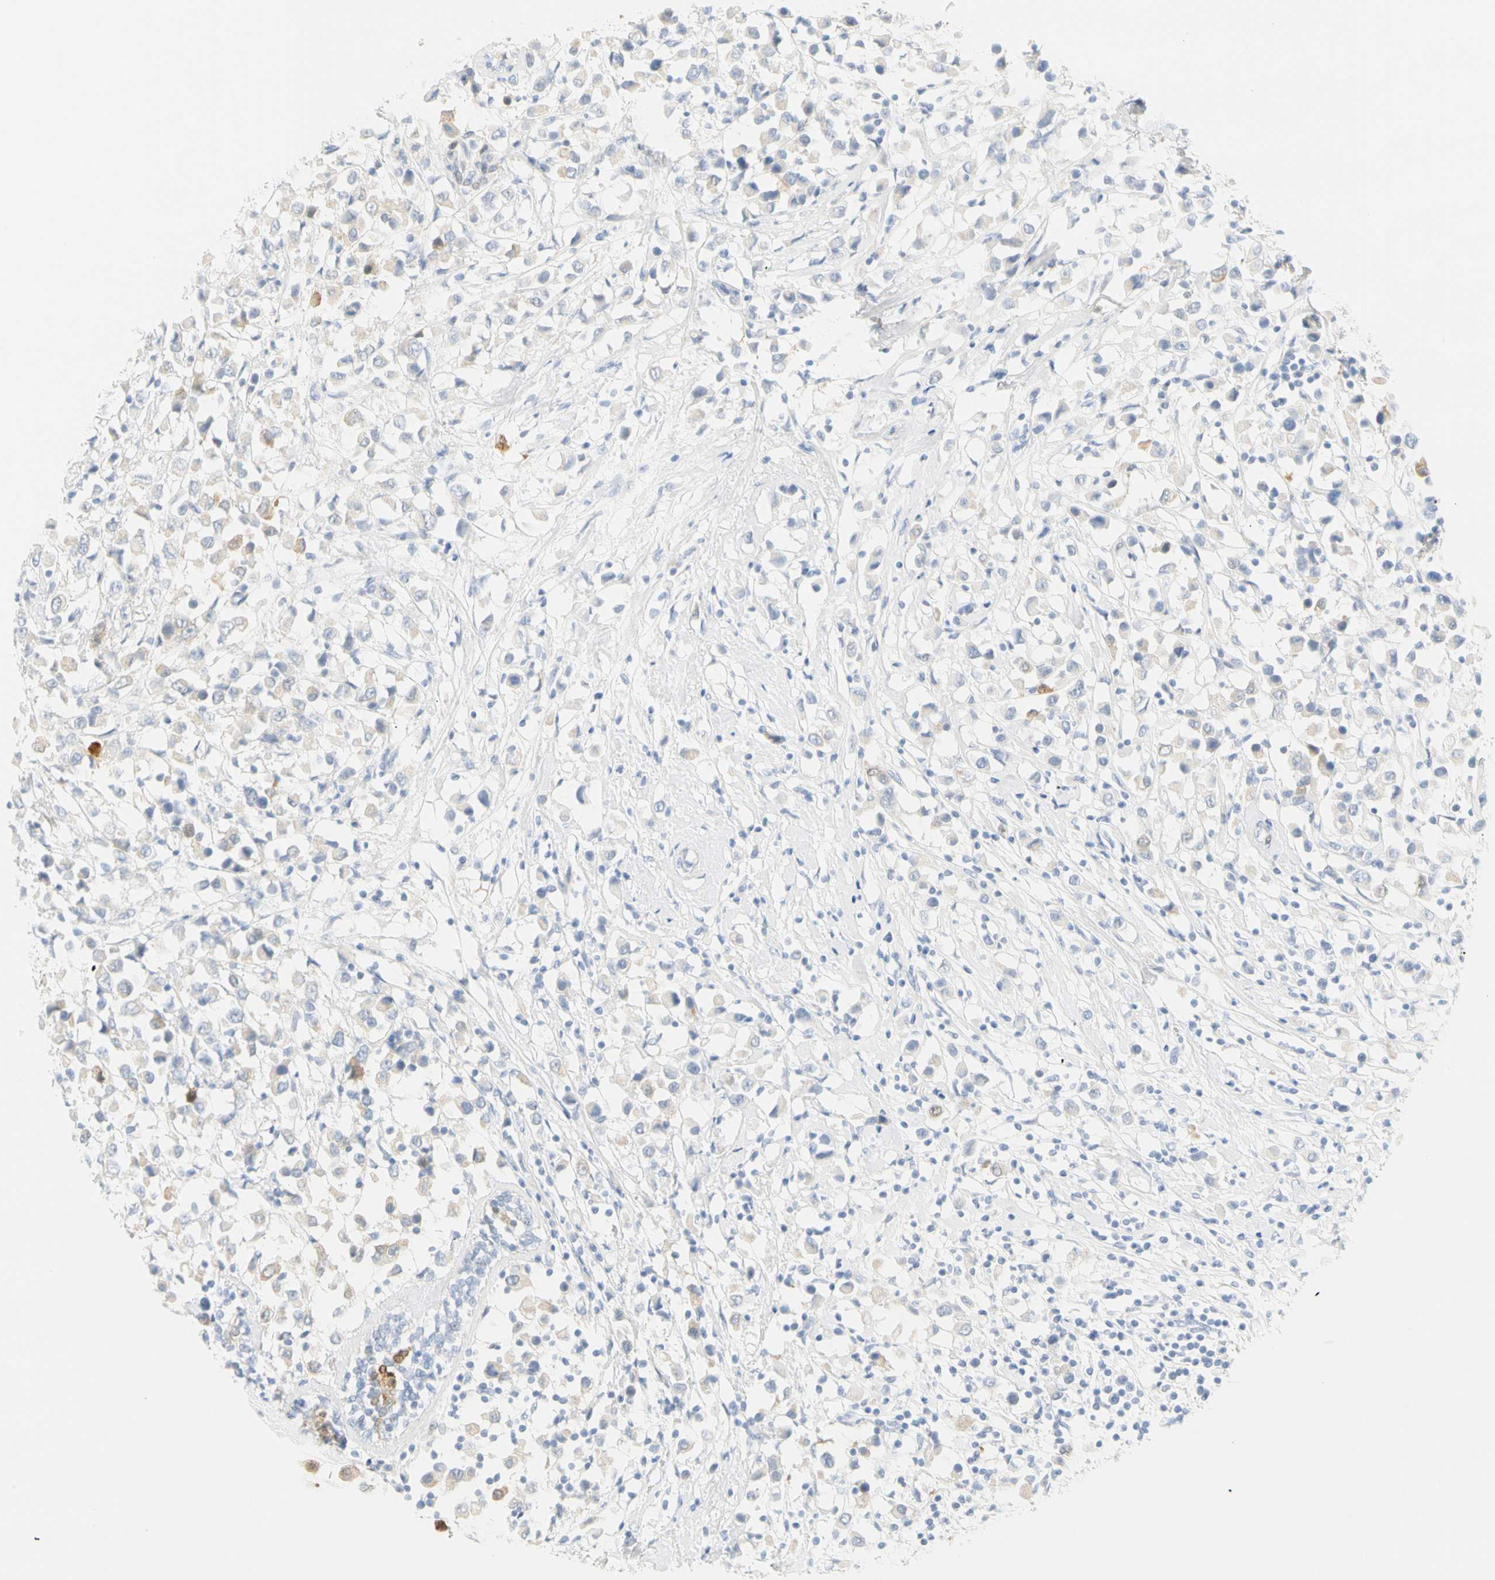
{"staining": {"intensity": "weak", "quantity": "<25%", "location": "cytoplasmic/membranous"}, "tissue": "breast cancer", "cell_type": "Tumor cells", "image_type": "cancer", "snomed": [{"axis": "morphology", "description": "Duct carcinoma"}, {"axis": "topography", "description": "Breast"}], "caption": "Immunohistochemistry photomicrograph of breast infiltrating ductal carcinoma stained for a protein (brown), which demonstrates no expression in tumor cells.", "gene": "SELENBP1", "patient": {"sex": "female", "age": 61}}